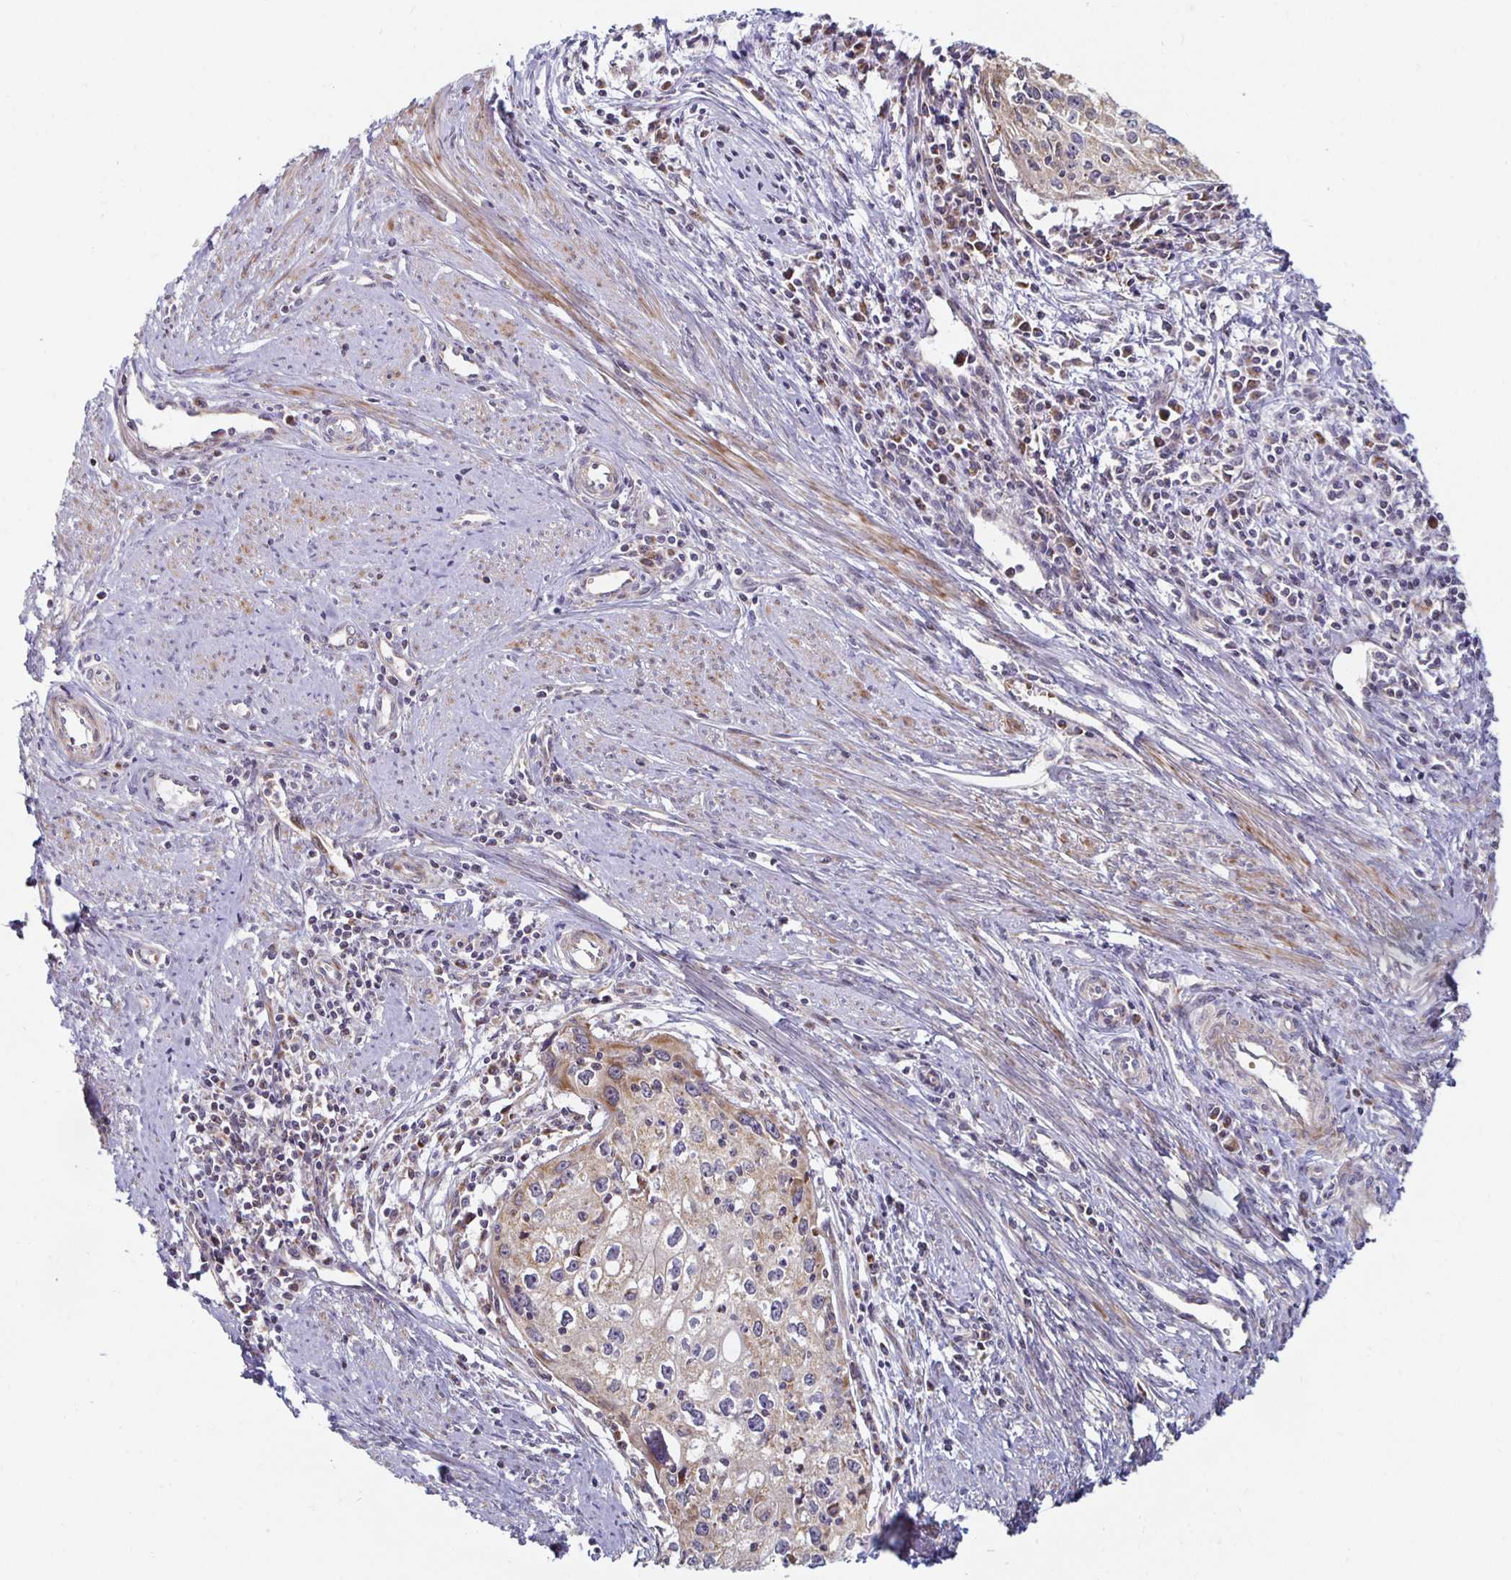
{"staining": {"intensity": "weak", "quantity": "25%-75%", "location": "cytoplasmic/membranous"}, "tissue": "cervical cancer", "cell_type": "Tumor cells", "image_type": "cancer", "snomed": [{"axis": "morphology", "description": "Squamous cell carcinoma, NOS"}, {"axis": "topography", "description": "Cervix"}], "caption": "The micrograph demonstrates immunohistochemical staining of cervical cancer (squamous cell carcinoma). There is weak cytoplasmic/membranous expression is seen in about 25%-75% of tumor cells.", "gene": "MRPL28", "patient": {"sex": "female", "age": 40}}